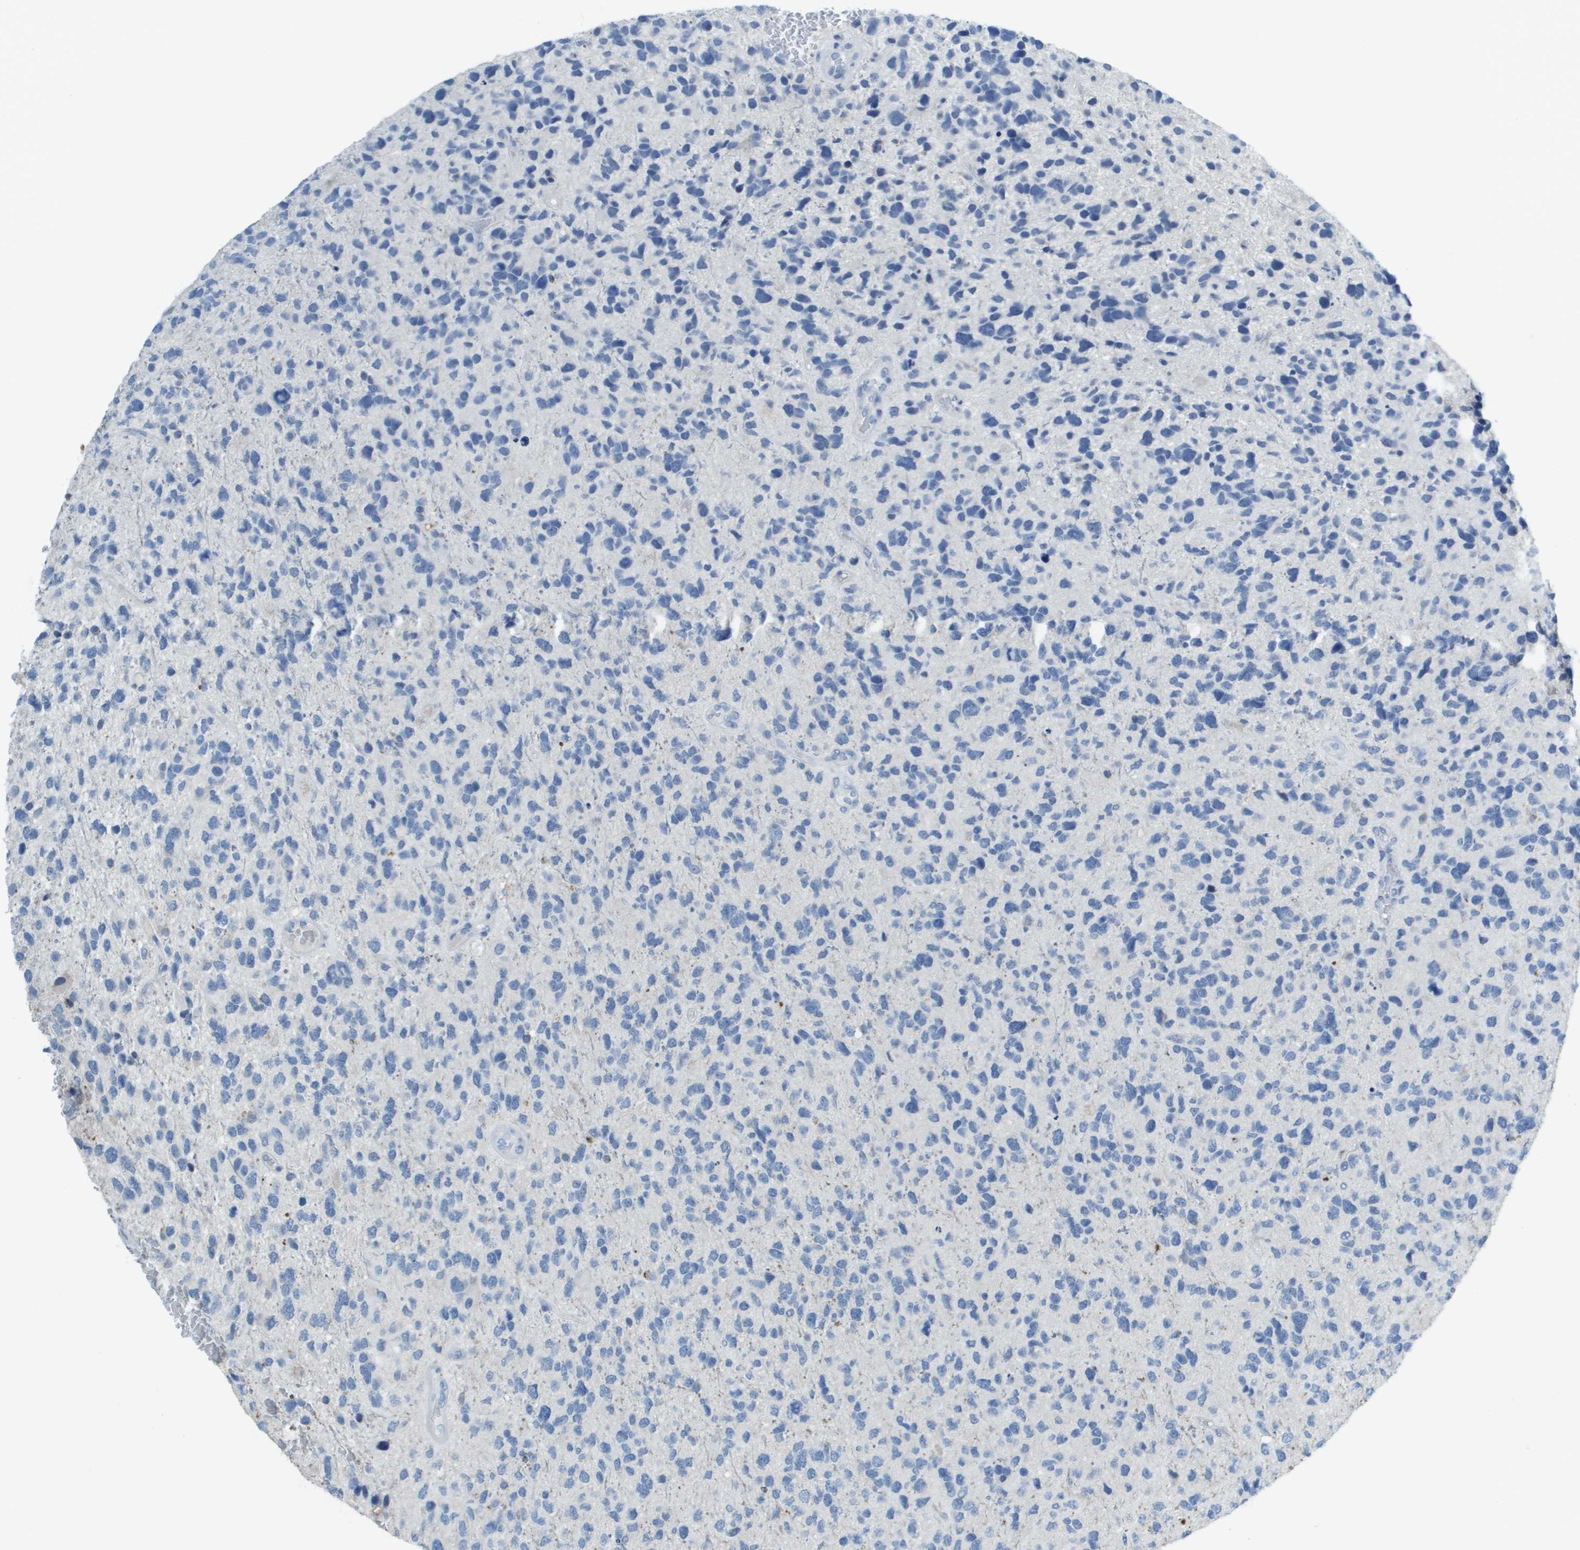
{"staining": {"intensity": "negative", "quantity": "none", "location": "none"}, "tissue": "glioma", "cell_type": "Tumor cells", "image_type": "cancer", "snomed": [{"axis": "morphology", "description": "Glioma, malignant, High grade"}, {"axis": "topography", "description": "Brain"}], "caption": "Human glioma stained for a protein using immunohistochemistry displays no expression in tumor cells.", "gene": "PTGDR2", "patient": {"sex": "female", "age": 58}}